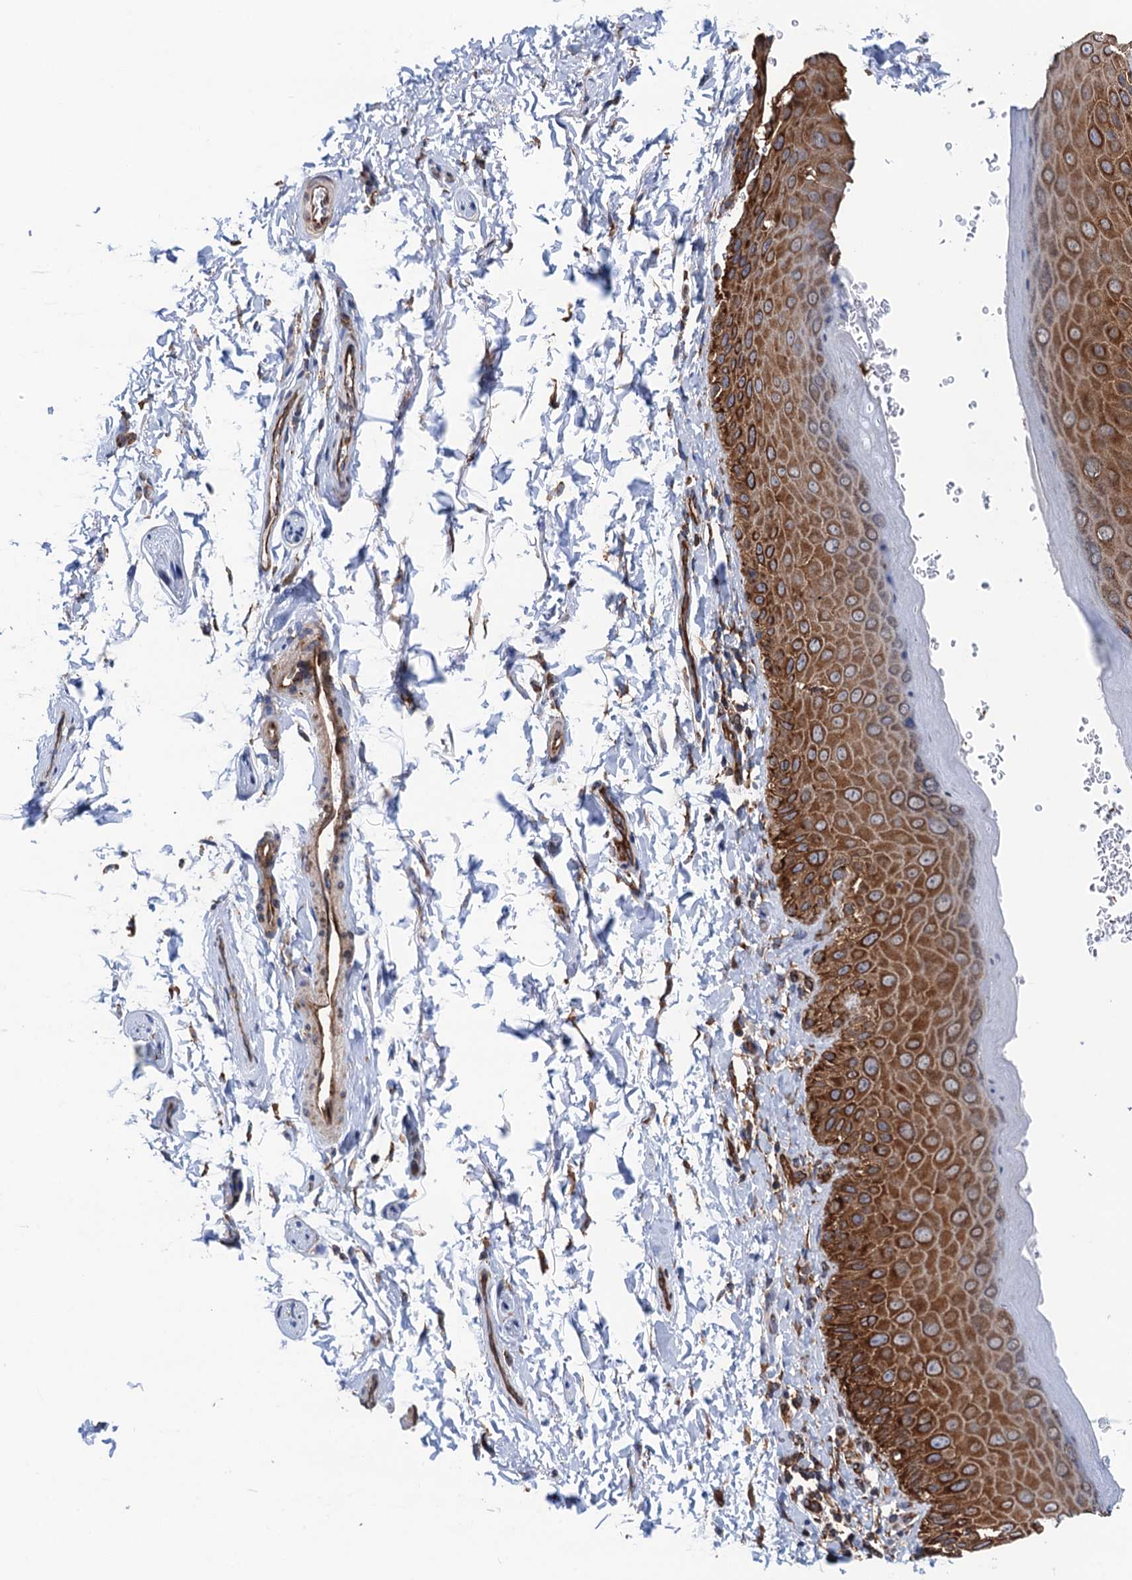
{"staining": {"intensity": "strong", "quantity": ">75%", "location": "cytoplasmic/membranous"}, "tissue": "skin", "cell_type": "Epidermal cells", "image_type": "normal", "snomed": [{"axis": "morphology", "description": "Normal tissue, NOS"}, {"axis": "topography", "description": "Anal"}], "caption": "The image displays a brown stain indicating the presence of a protein in the cytoplasmic/membranous of epidermal cells in skin.", "gene": "SLC12A7", "patient": {"sex": "male", "age": 44}}